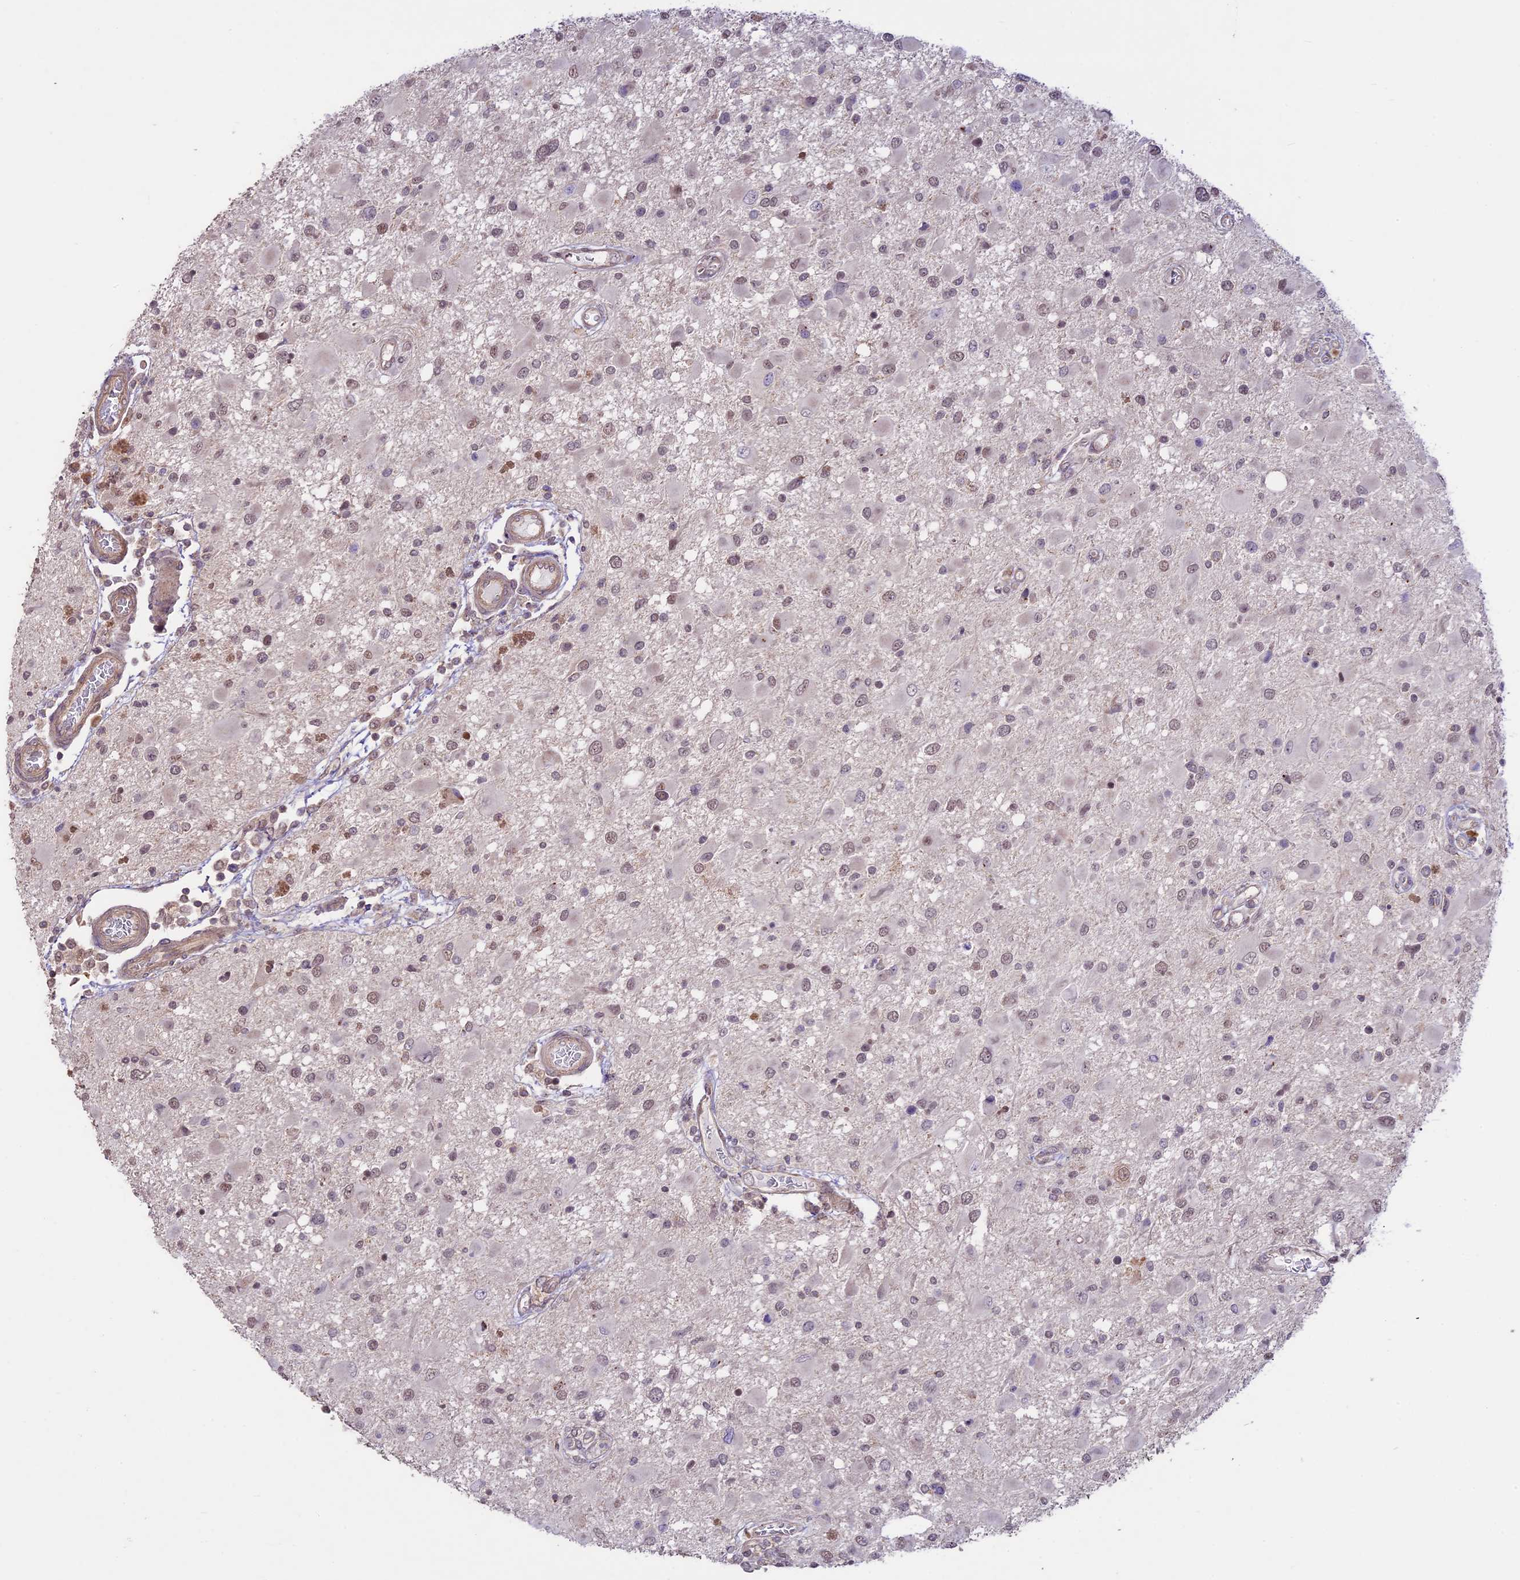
{"staining": {"intensity": "weak", "quantity": "<25%", "location": "nuclear"}, "tissue": "glioma", "cell_type": "Tumor cells", "image_type": "cancer", "snomed": [{"axis": "morphology", "description": "Glioma, malignant, High grade"}, {"axis": "topography", "description": "Brain"}], "caption": "IHC of human malignant high-grade glioma shows no positivity in tumor cells.", "gene": "BCAS4", "patient": {"sex": "male", "age": 53}}